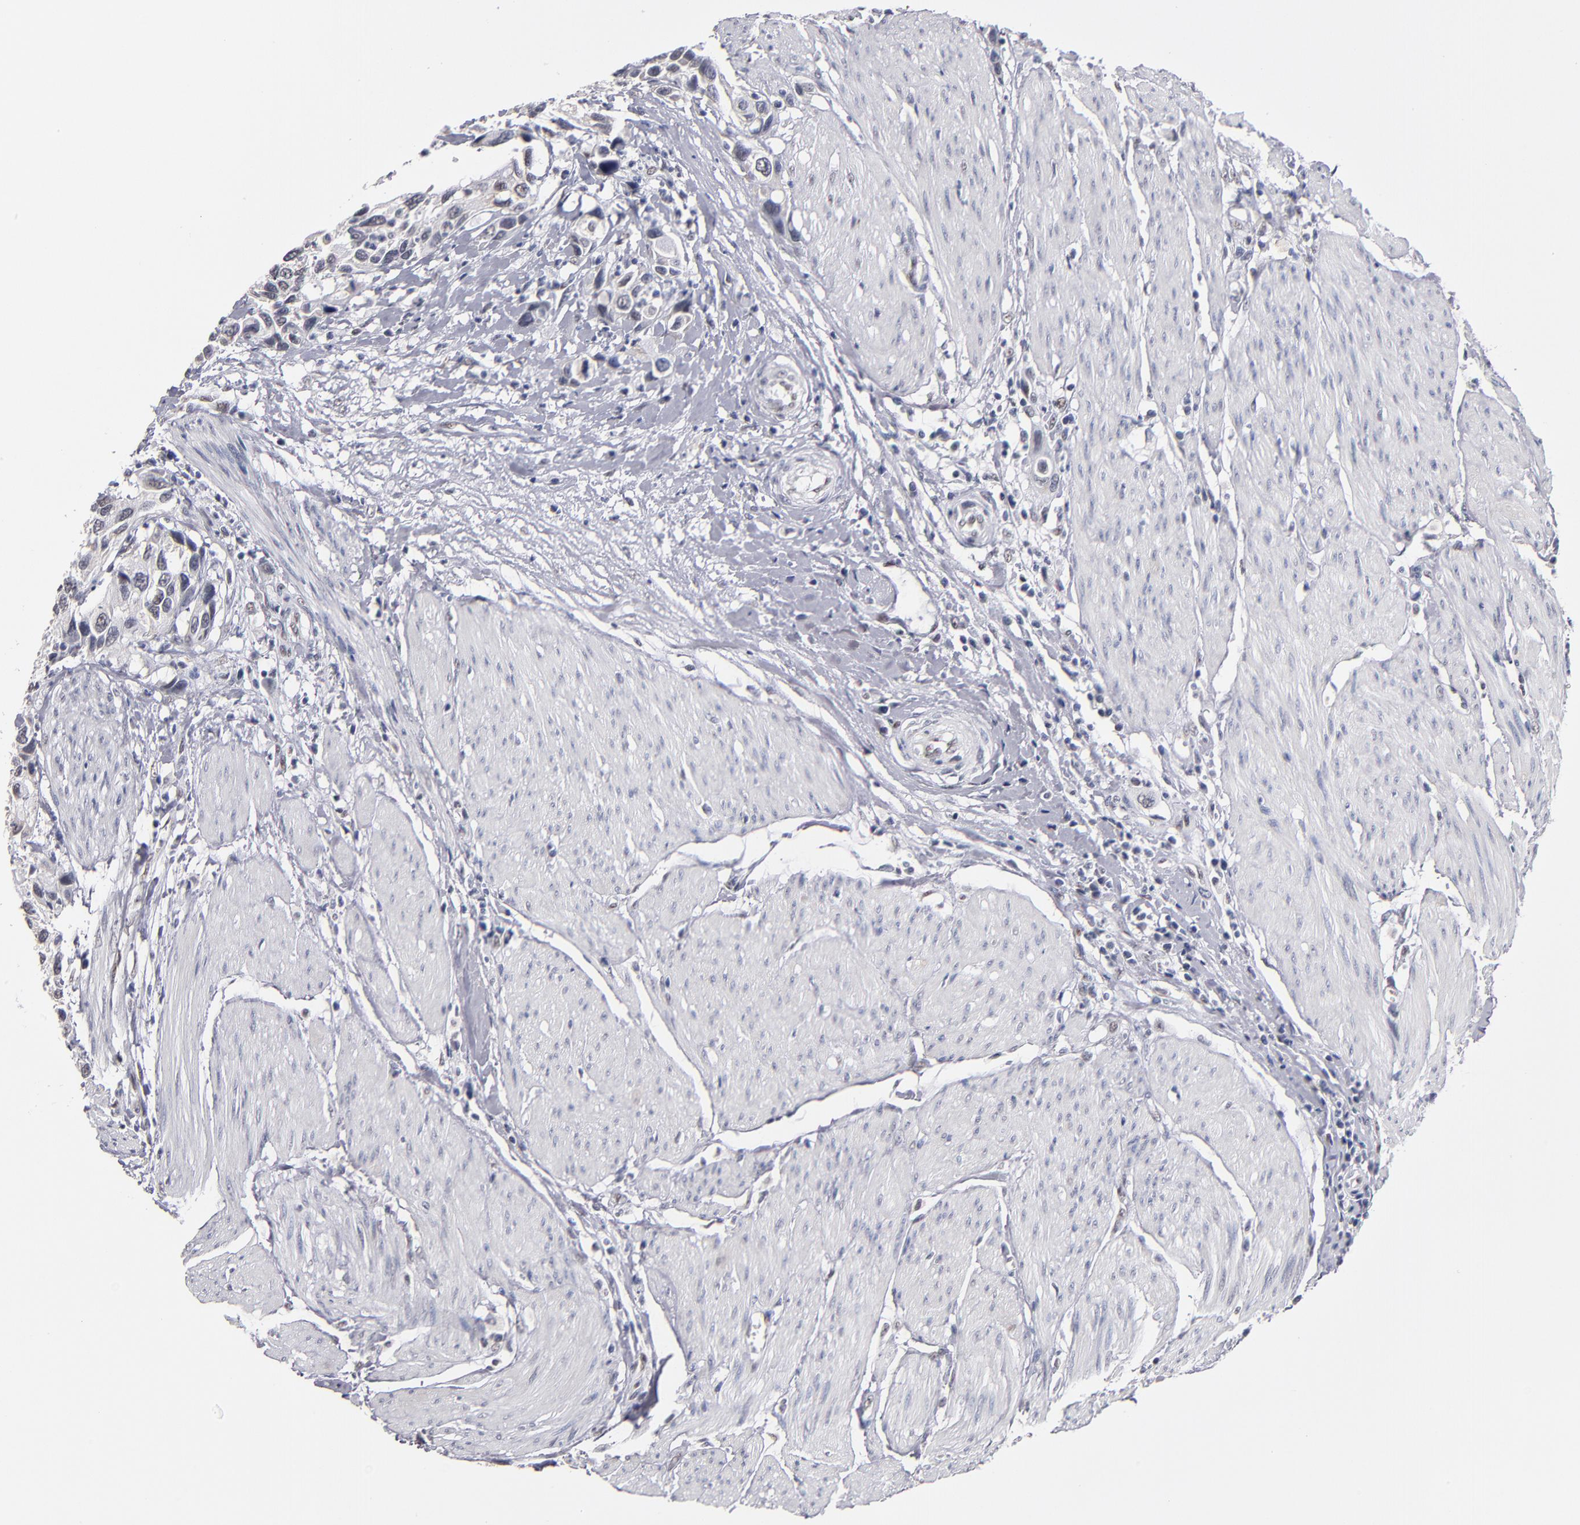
{"staining": {"intensity": "negative", "quantity": "none", "location": "none"}, "tissue": "urothelial cancer", "cell_type": "Tumor cells", "image_type": "cancer", "snomed": [{"axis": "morphology", "description": "Urothelial carcinoma, High grade"}, {"axis": "topography", "description": "Urinary bladder"}], "caption": "This is an immunohistochemistry (IHC) histopathology image of human urothelial carcinoma (high-grade). There is no staining in tumor cells.", "gene": "MN1", "patient": {"sex": "male", "age": 66}}